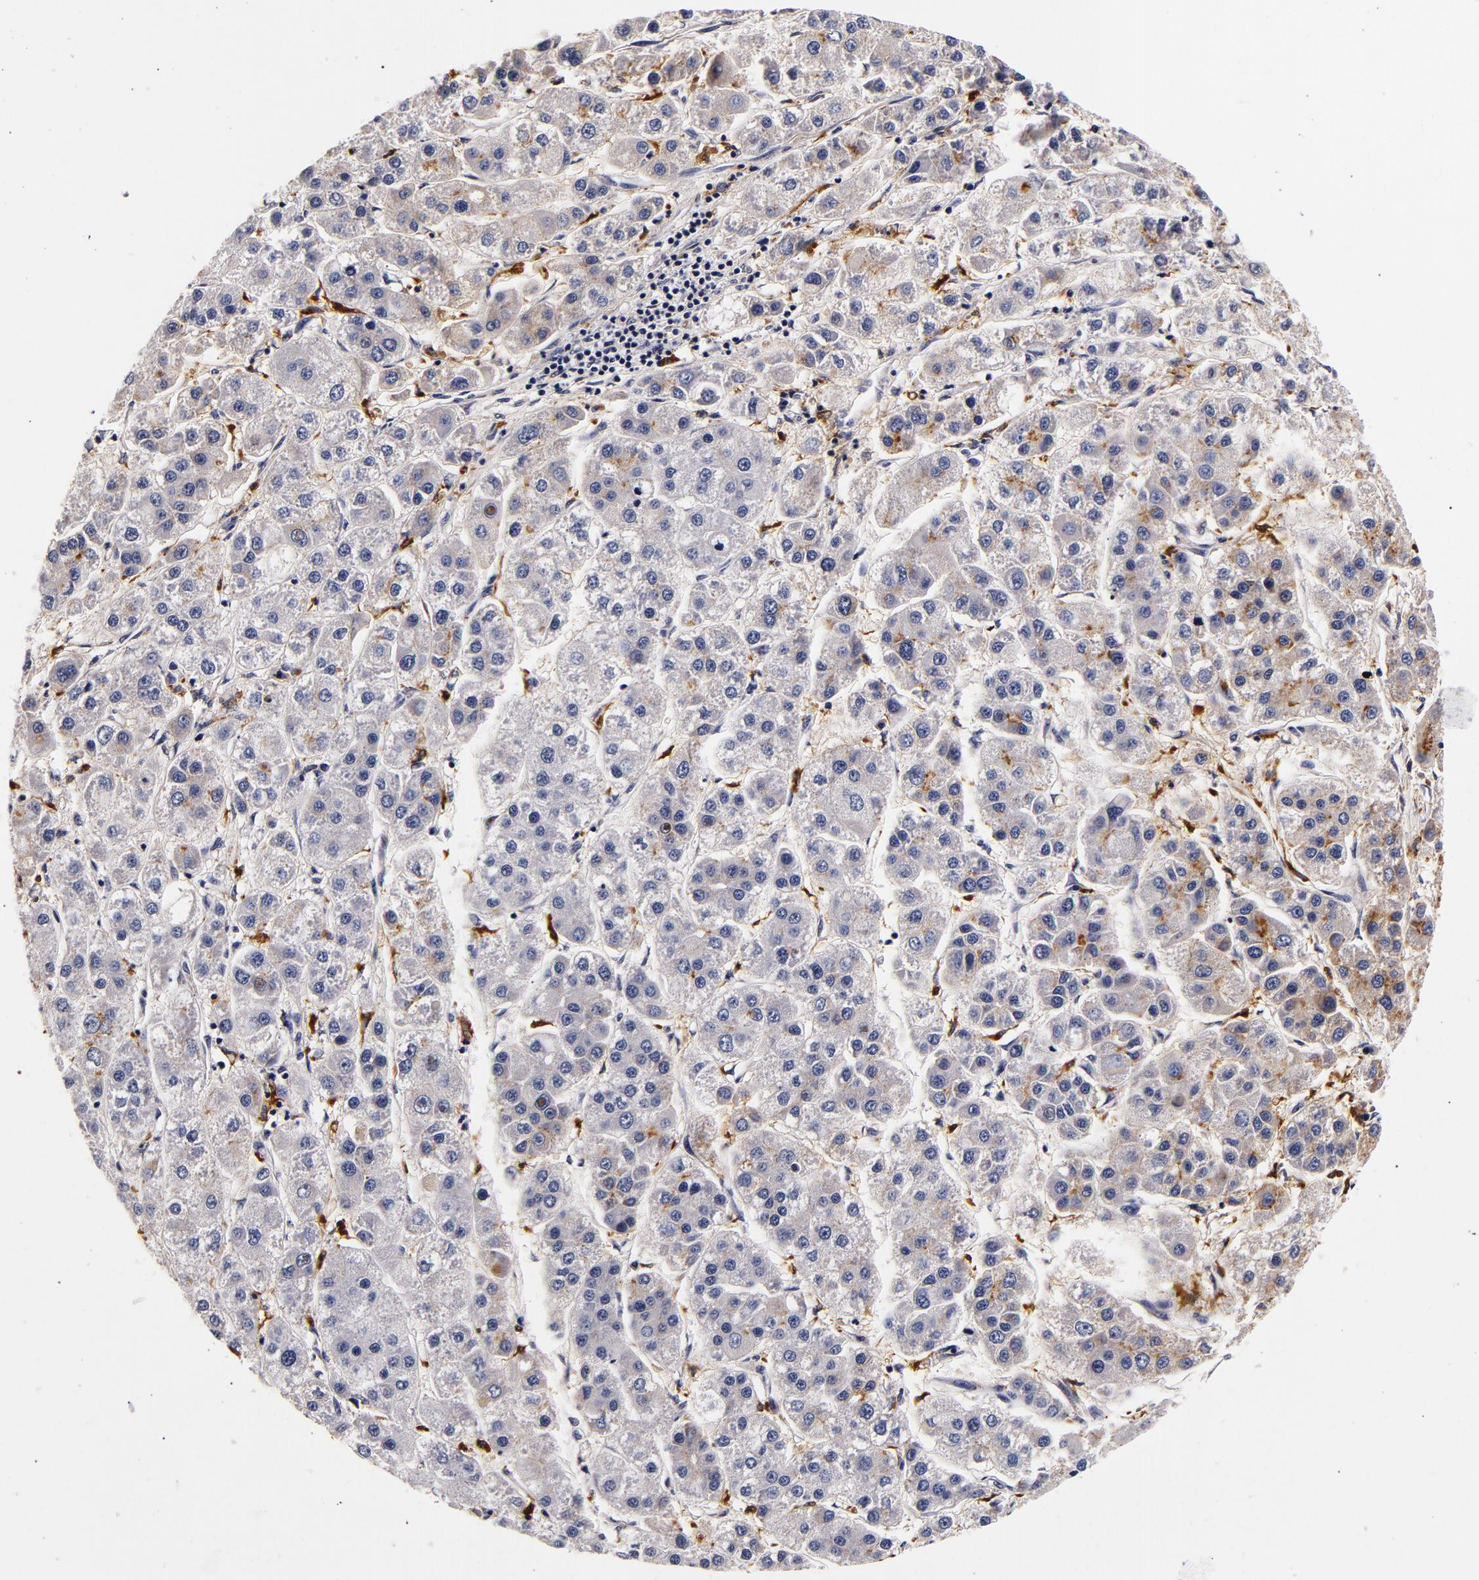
{"staining": {"intensity": "negative", "quantity": "none", "location": "none"}, "tissue": "liver cancer", "cell_type": "Tumor cells", "image_type": "cancer", "snomed": [{"axis": "morphology", "description": "Carcinoma, Hepatocellular, NOS"}, {"axis": "topography", "description": "Liver"}], "caption": "There is no significant staining in tumor cells of hepatocellular carcinoma (liver).", "gene": "LGALS3BP", "patient": {"sex": "female", "age": 85}}